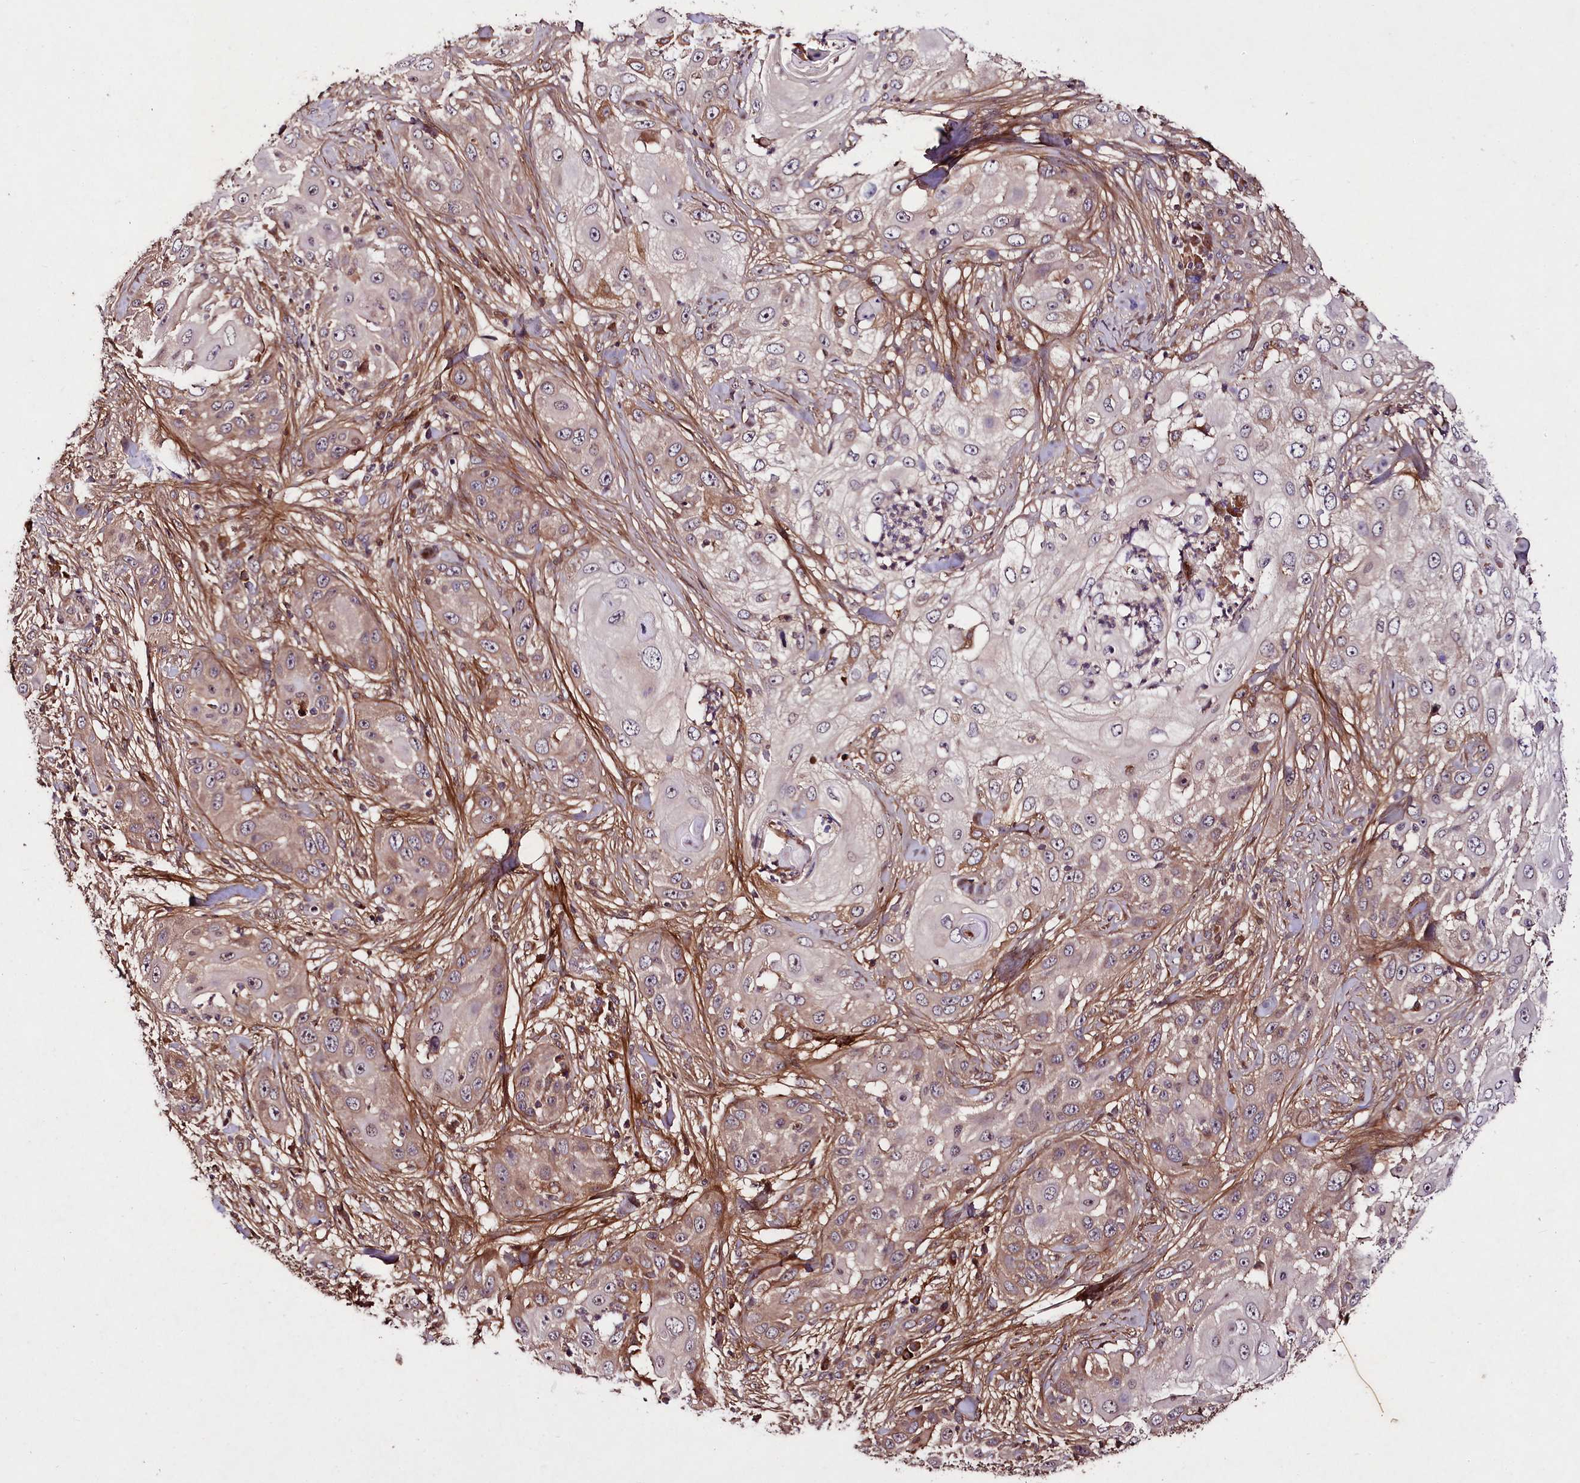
{"staining": {"intensity": "moderate", "quantity": "25%-75%", "location": "cytoplasmic/membranous"}, "tissue": "skin cancer", "cell_type": "Tumor cells", "image_type": "cancer", "snomed": [{"axis": "morphology", "description": "Squamous cell carcinoma, NOS"}, {"axis": "topography", "description": "Skin"}], "caption": "Immunohistochemistry histopathology image of neoplastic tissue: skin cancer stained using immunohistochemistry (IHC) exhibits medium levels of moderate protein expression localized specifically in the cytoplasmic/membranous of tumor cells, appearing as a cytoplasmic/membranous brown color.", "gene": "TNPO3", "patient": {"sex": "female", "age": 44}}